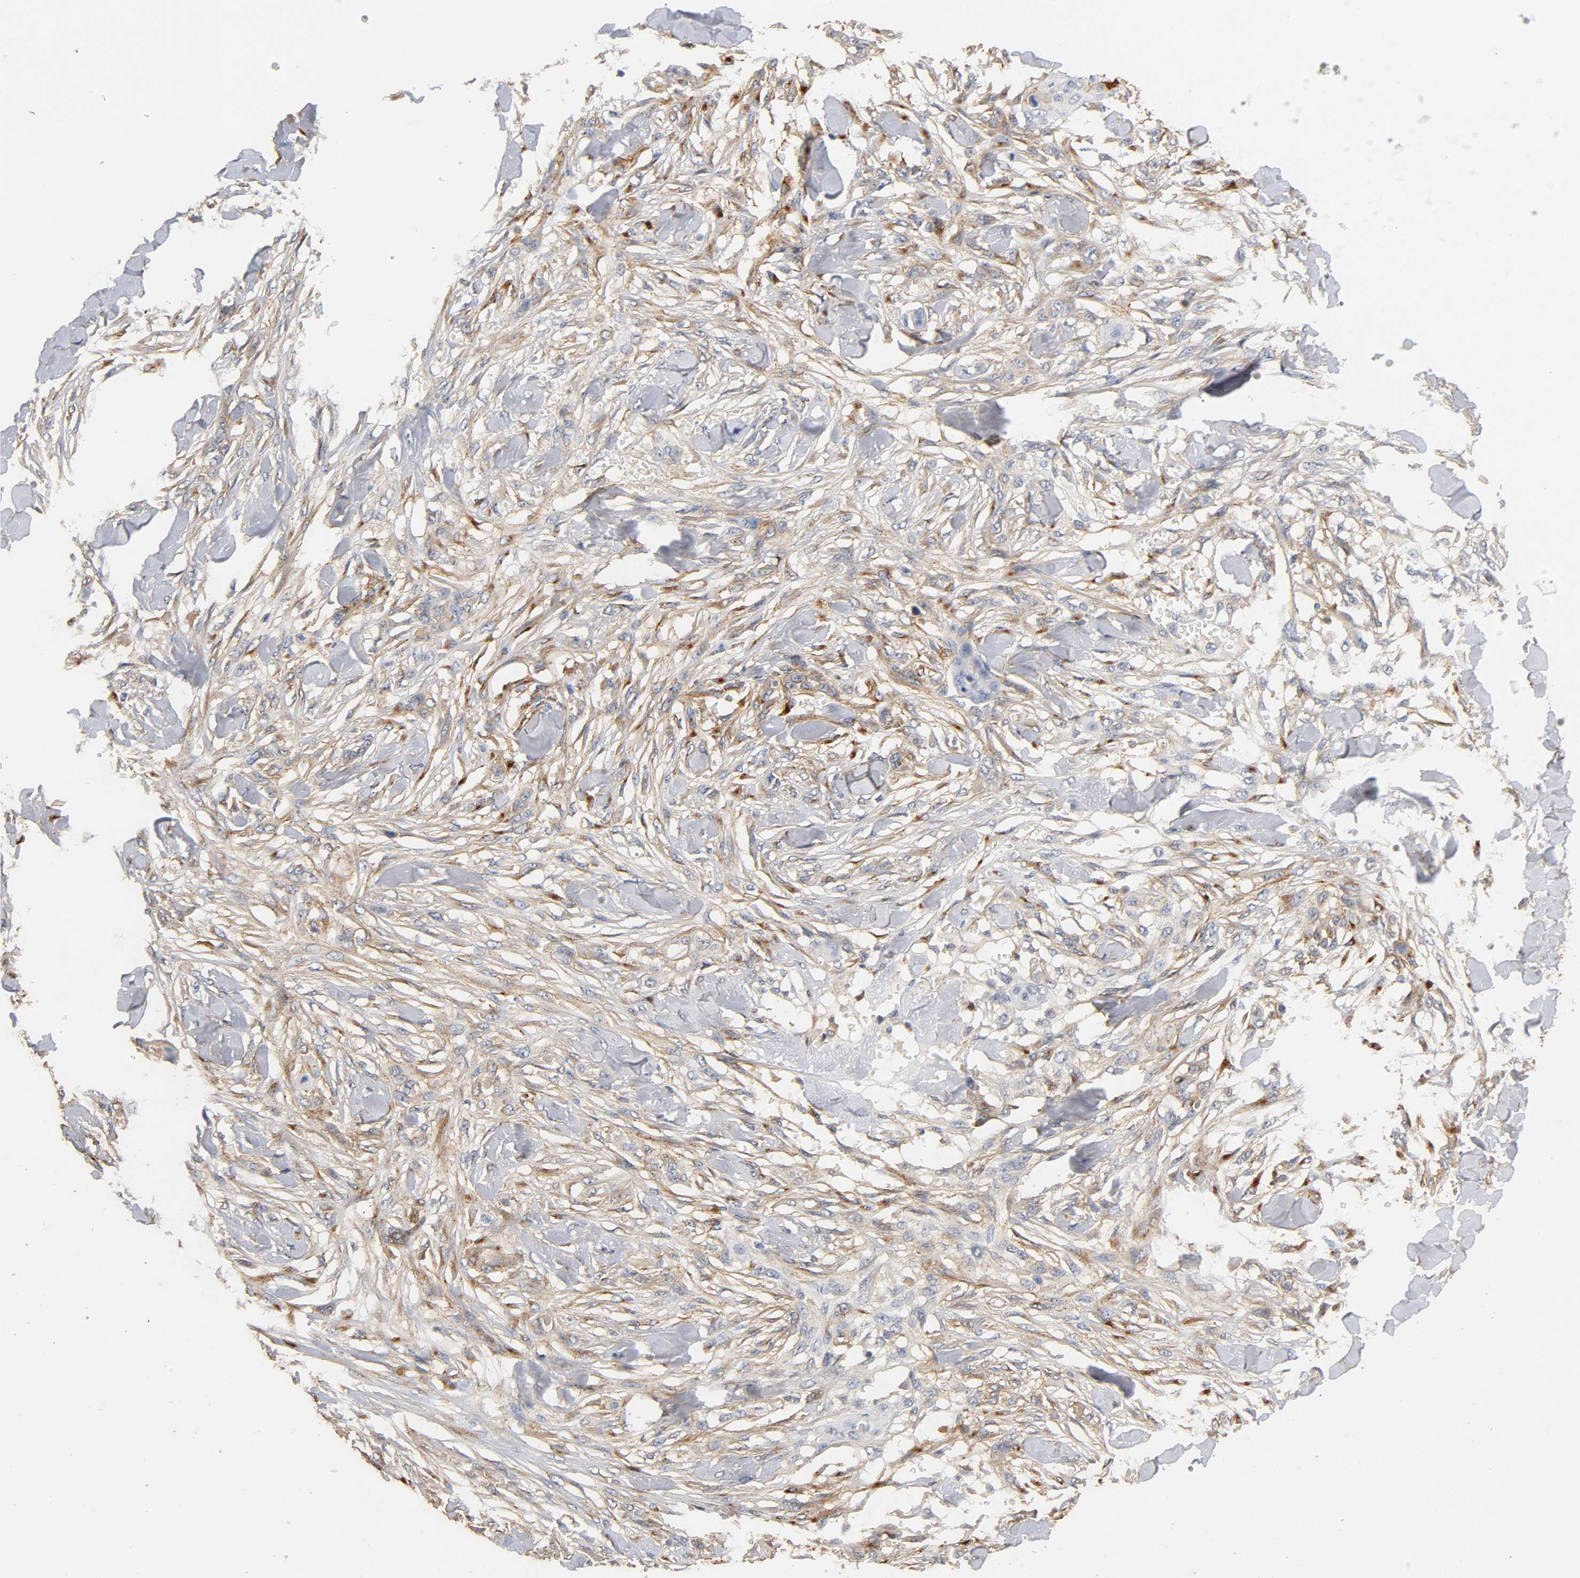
{"staining": {"intensity": "moderate", "quantity": "25%-75%", "location": "cytoplasmic/membranous"}, "tissue": "skin cancer", "cell_type": "Tumor cells", "image_type": "cancer", "snomed": [{"axis": "morphology", "description": "Normal tissue, NOS"}, {"axis": "morphology", "description": "Squamous cell carcinoma, NOS"}, {"axis": "topography", "description": "Skin"}], "caption": "Skin cancer stained with DAB (3,3'-diaminobenzidine) immunohistochemistry (IHC) reveals medium levels of moderate cytoplasmic/membranous positivity in approximately 25%-75% of tumor cells.", "gene": "IFITM3", "patient": {"sex": "female", "age": 59}}